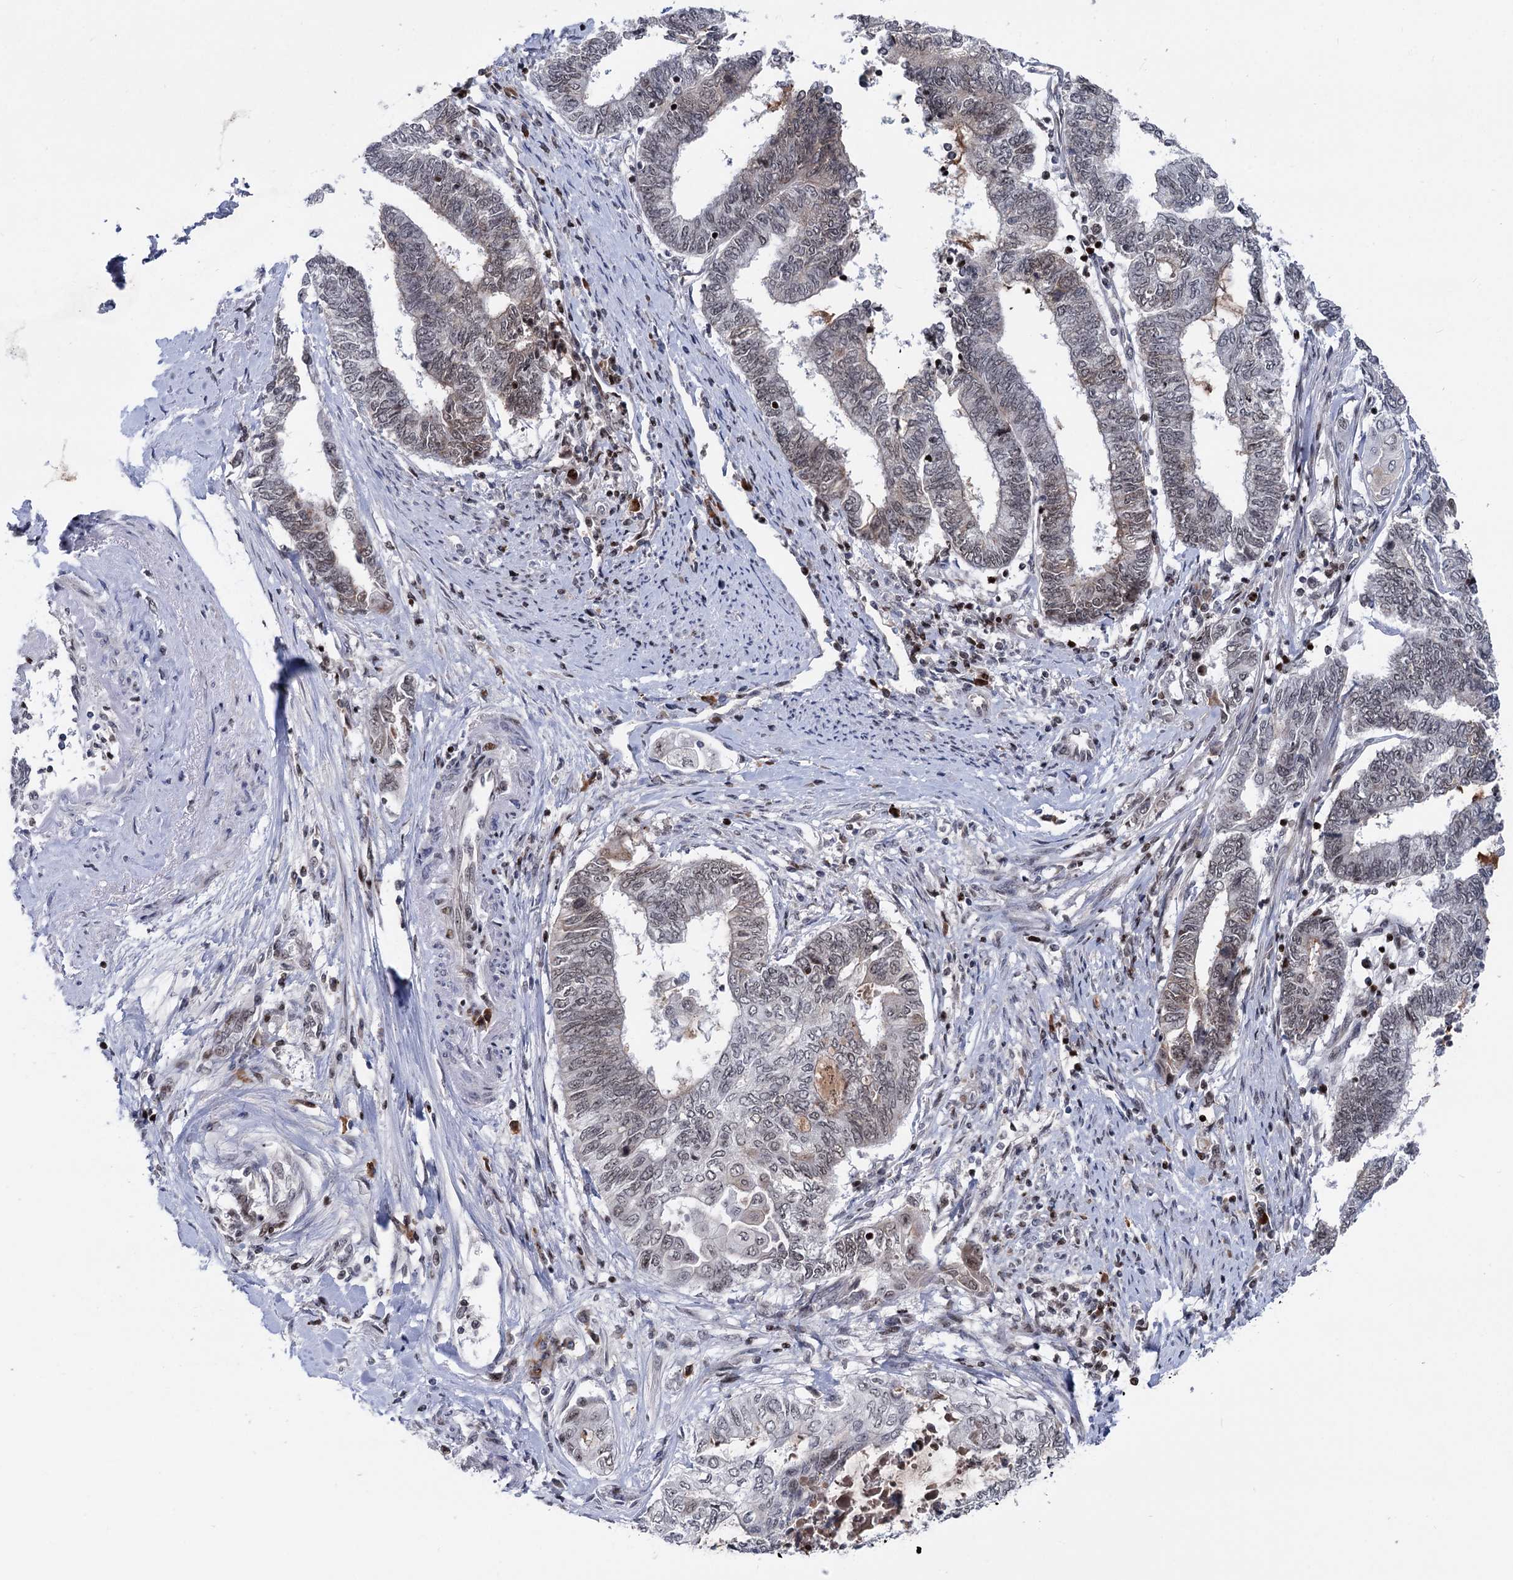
{"staining": {"intensity": "weak", "quantity": "<25%", "location": "nuclear"}, "tissue": "endometrial cancer", "cell_type": "Tumor cells", "image_type": "cancer", "snomed": [{"axis": "morphology", "description": "Adenocarcinoma, NOS"}, {"axis": "topography", "description": "Uterus"}, {"axis": "topography", "description": "Endometrium"}], "caption": "Micrograph shows no protein positivity in tumor cells of endometrial adenocarcinoma tissue.", "gene": "ZCCHC10", "patient": {"sex": "female", "age": 70}}